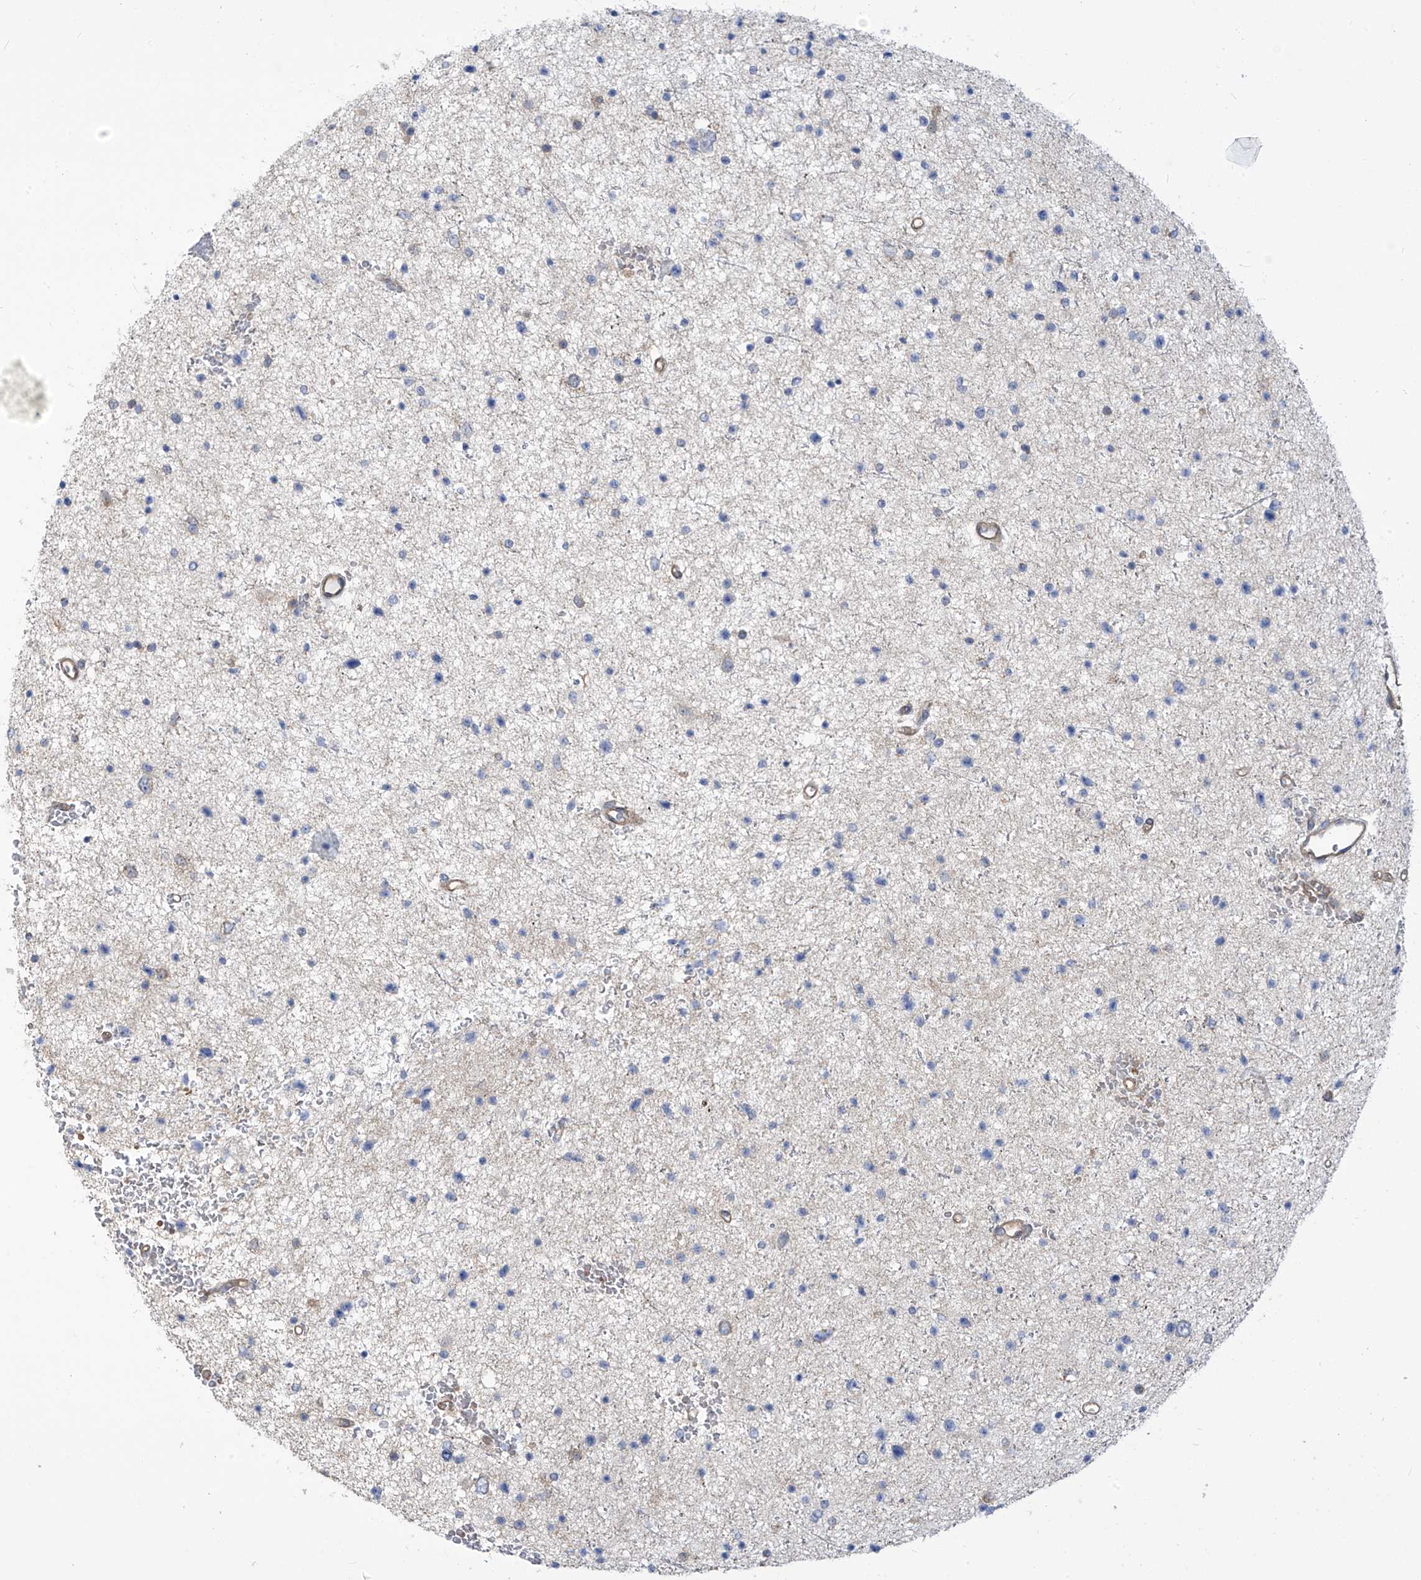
{"staining": {"intensity": "negative", "quantity": "none", "location": "none"}, "tissue": "glioma", "cell_type": "Tumor cells", "image_type": "cancer", "snomed": [{"axis": "morphology", "description": "Glioma, malignant, Low grade"}, {"axis": "topography", "description": "Cerebral cortex"}], "caption": "Immunohistochemical staining of human low-grade glioma (malignant) shows no significant expression in tumor cells. (Brightfield microscopy of DAB IHC at high magnification).", "gene": "ADAT2", "patient": {"sex": "female", "age": 39}}